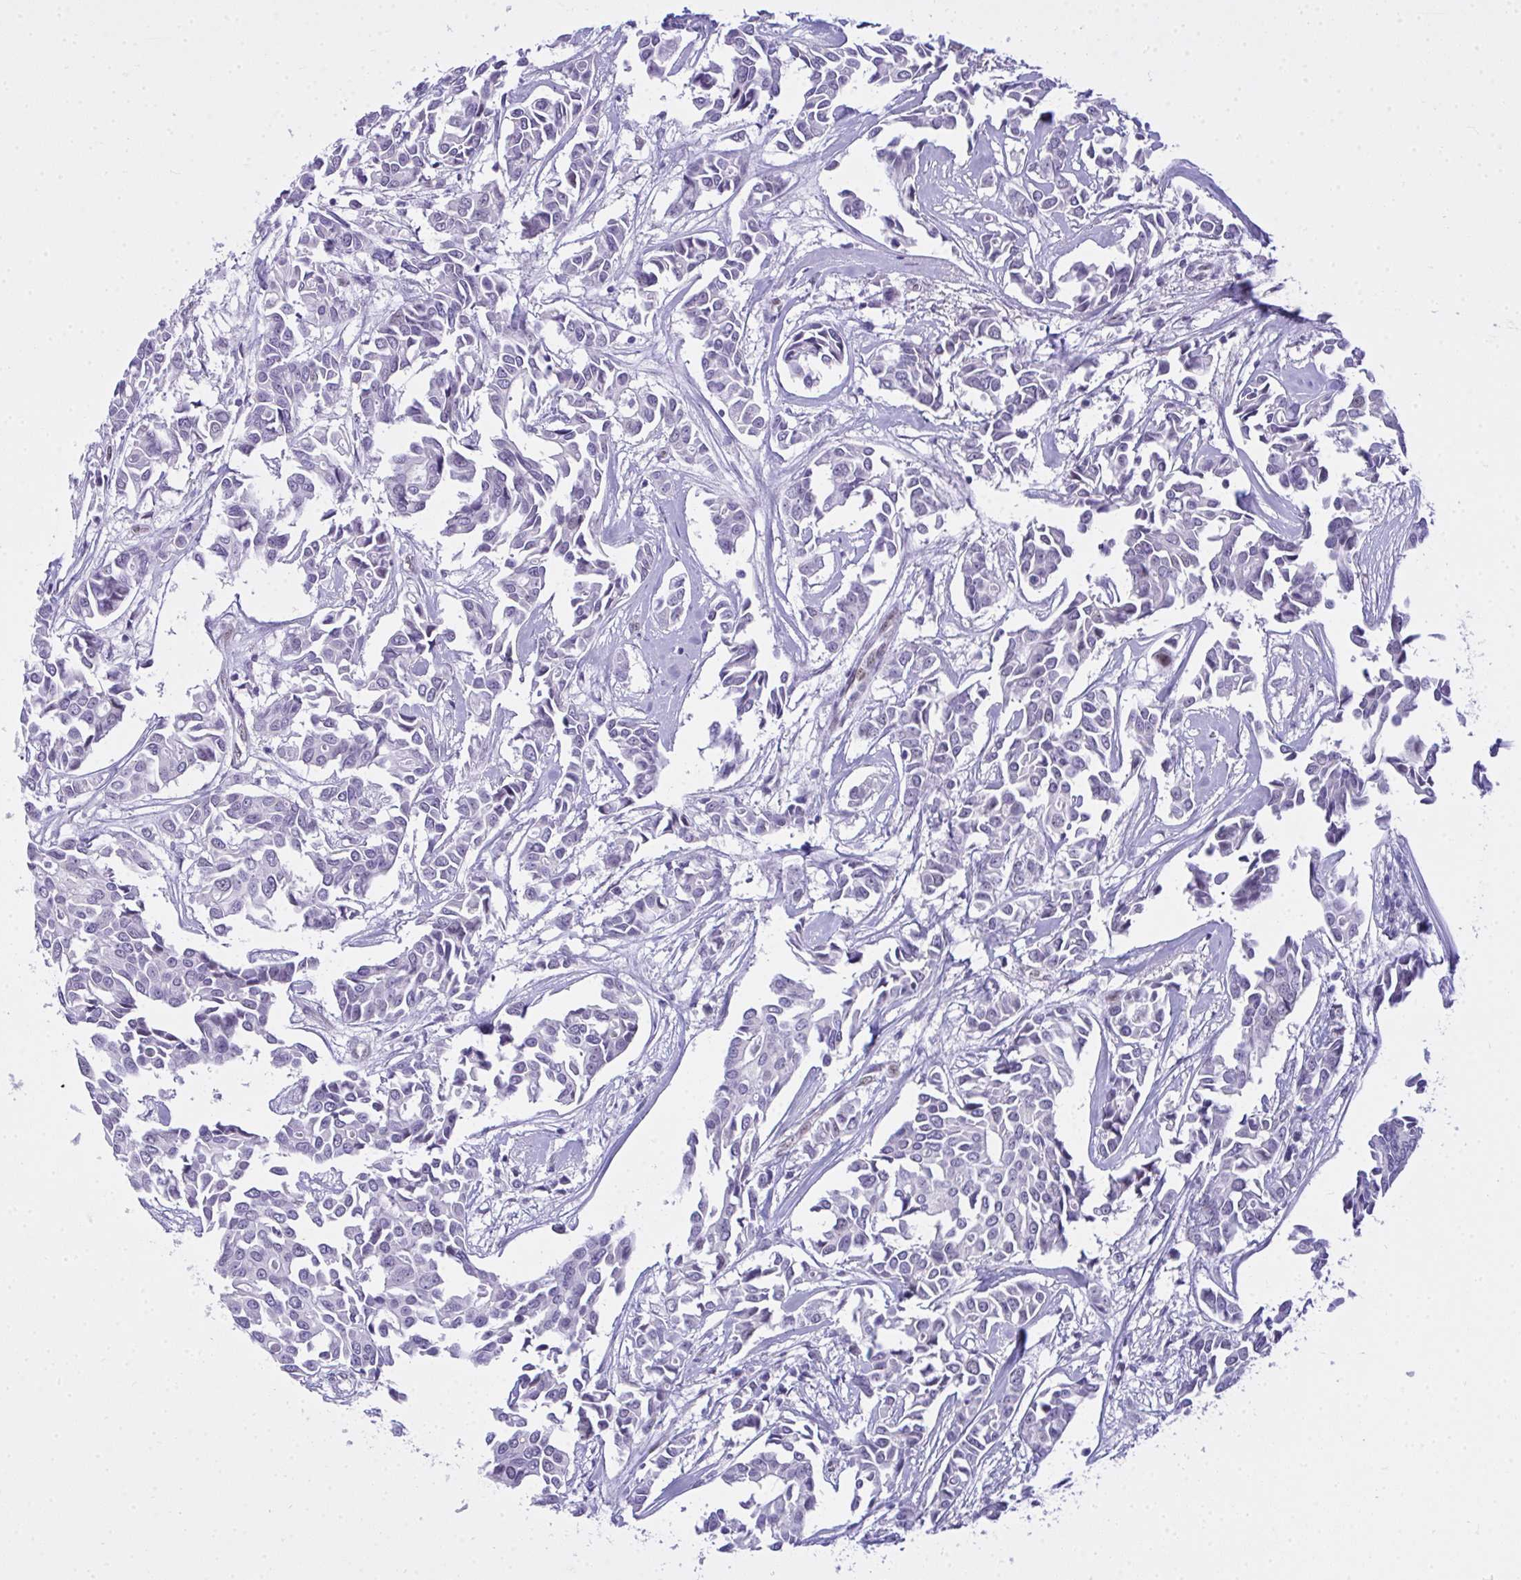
{"staining": {"intensity": "negative", "quantity": "none", "location": "none"}, "tissue": "breast cancer", "cell_type": "Tumor cells", "image_type": "cancer", "snomed": [{"axis": "morphology", "description": "Duct carcinoma"}, {"axis": "topography", "description": "Breast"}], "caption": "This is an immunohistochemistry (IHC) photomicrograph of invasive ductal carcinoma (breast). There is no positivity in tumor cells.", "gene": "TEAD4", "patient": {"sex": "female", "age": 54}}